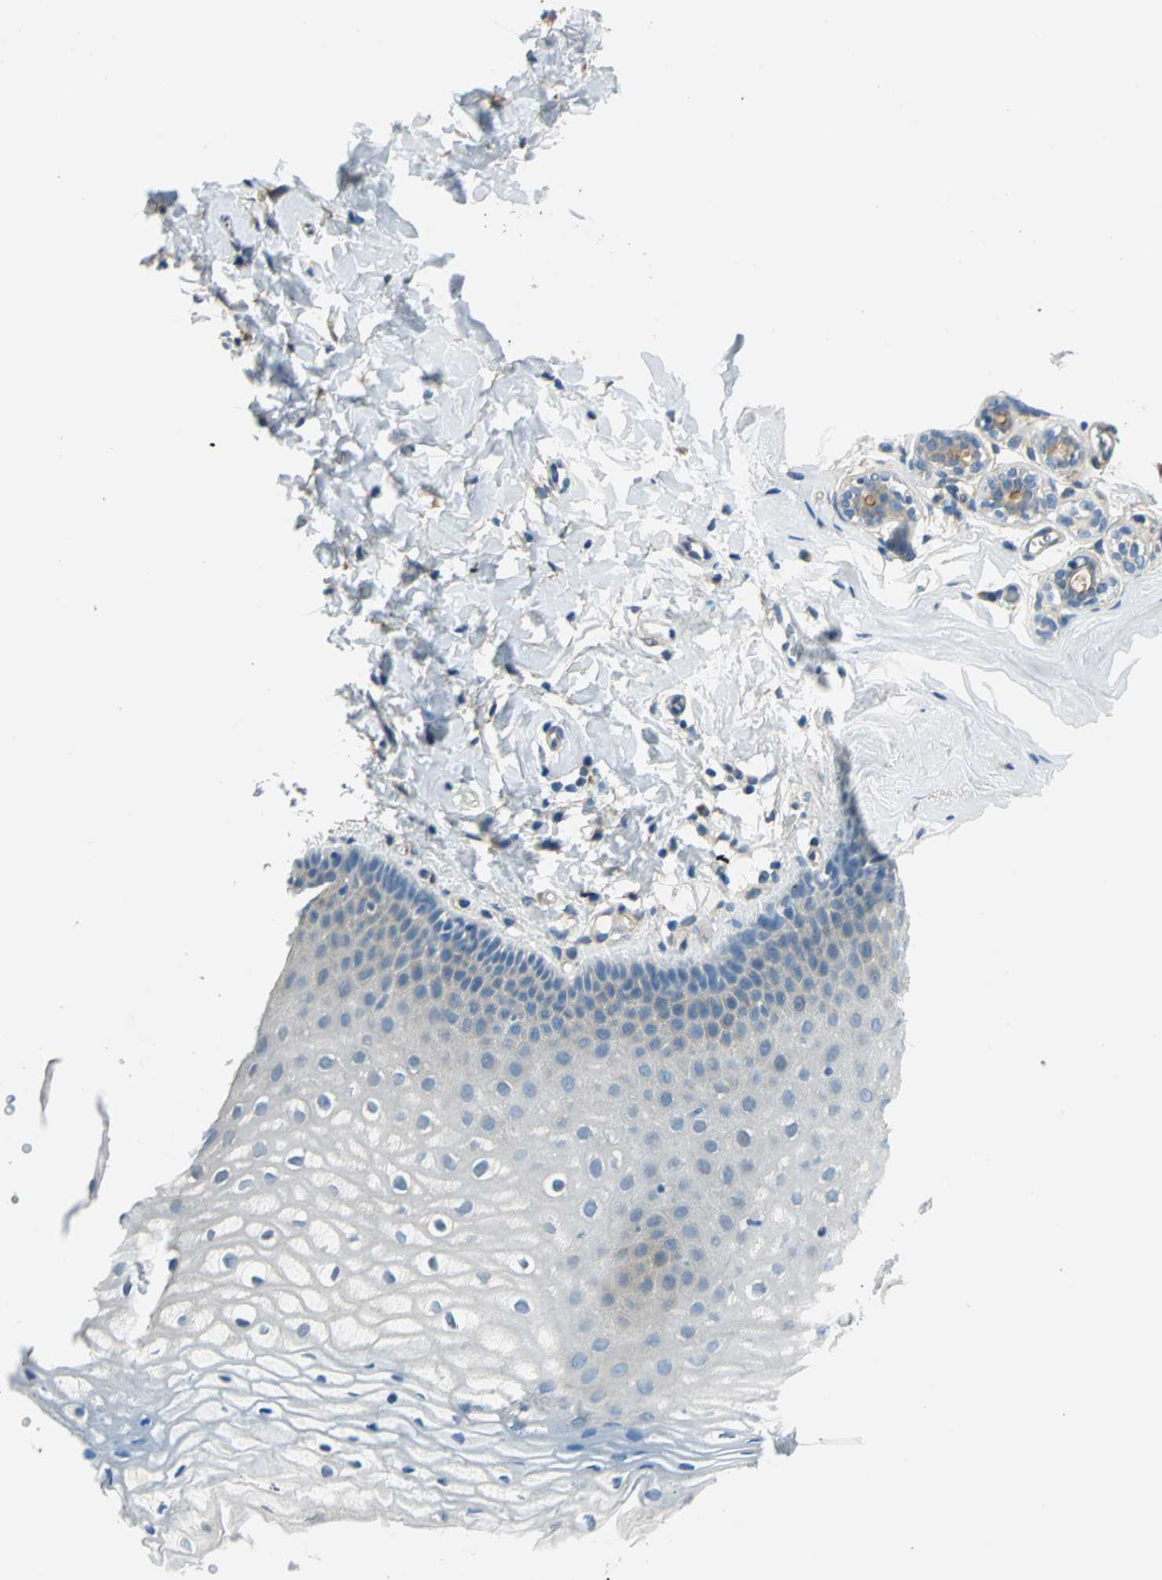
{"staining": {"intensity": "weak", "quantity": "<25%", "location": "cytoplasmic/membranous"}, "tissue": "vagina", "cell_type": "Squamous epithelial cells", "image_type": "normal", "snomed": [{"axis": "morphology", "description": "Normal tissue, NOS"}, {"axis": "topography", "description": "Vagina"}], "caption": "A high-resolution histopathology image shows IHC staining of unremarkable vagina, which displays no significant expression in squamous epithelial cells.", "gene": "CDC42EP1", "patient": {"sex": "female", "age": 55}}